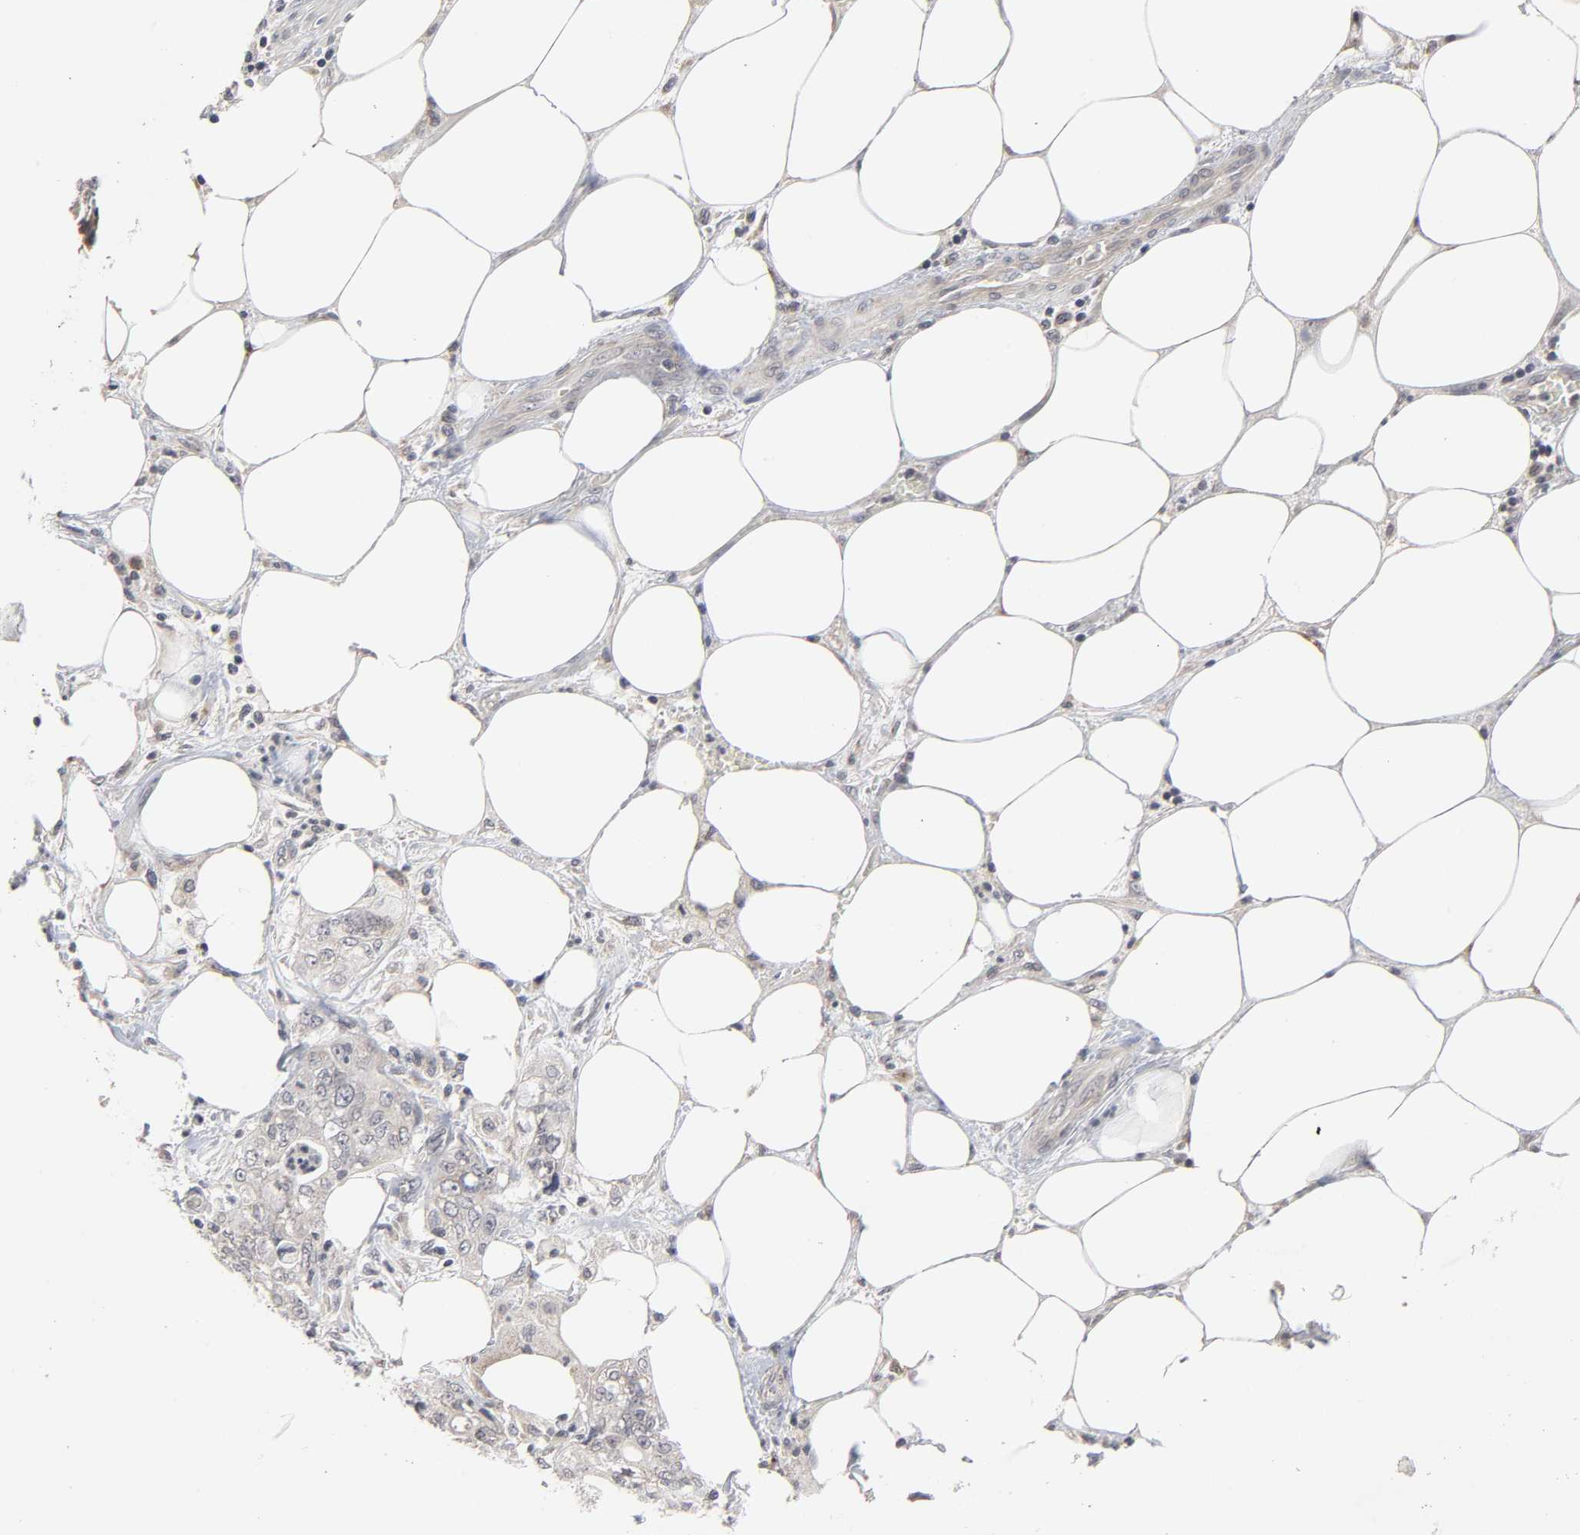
{"staining": {"intensity": "moderate", "quantity": "25%-75%", "location": "nuclear"}, "tissue": "pancreatic cancer", "cell_type": "Tumor cells", "image_type": "cancer", "snomed": [{"axis": "morphology", "description": "Adenocarcinoma, NOS"}, {"axis": "topography", "description": "Pancreas"}], "caption": "An immunohistochemistry image of tumor tissue is shown. Protein staining in brown highlights moderate nuclear positivity in adenocarcinoma (pancreatic) within tumor cells. (Stains: DAB in brown, nuclei in blue, Microscopy: brightfield microscopy at high magnification).", "gene": "AUH", "patient": {"sex": "male", "age": 70}}